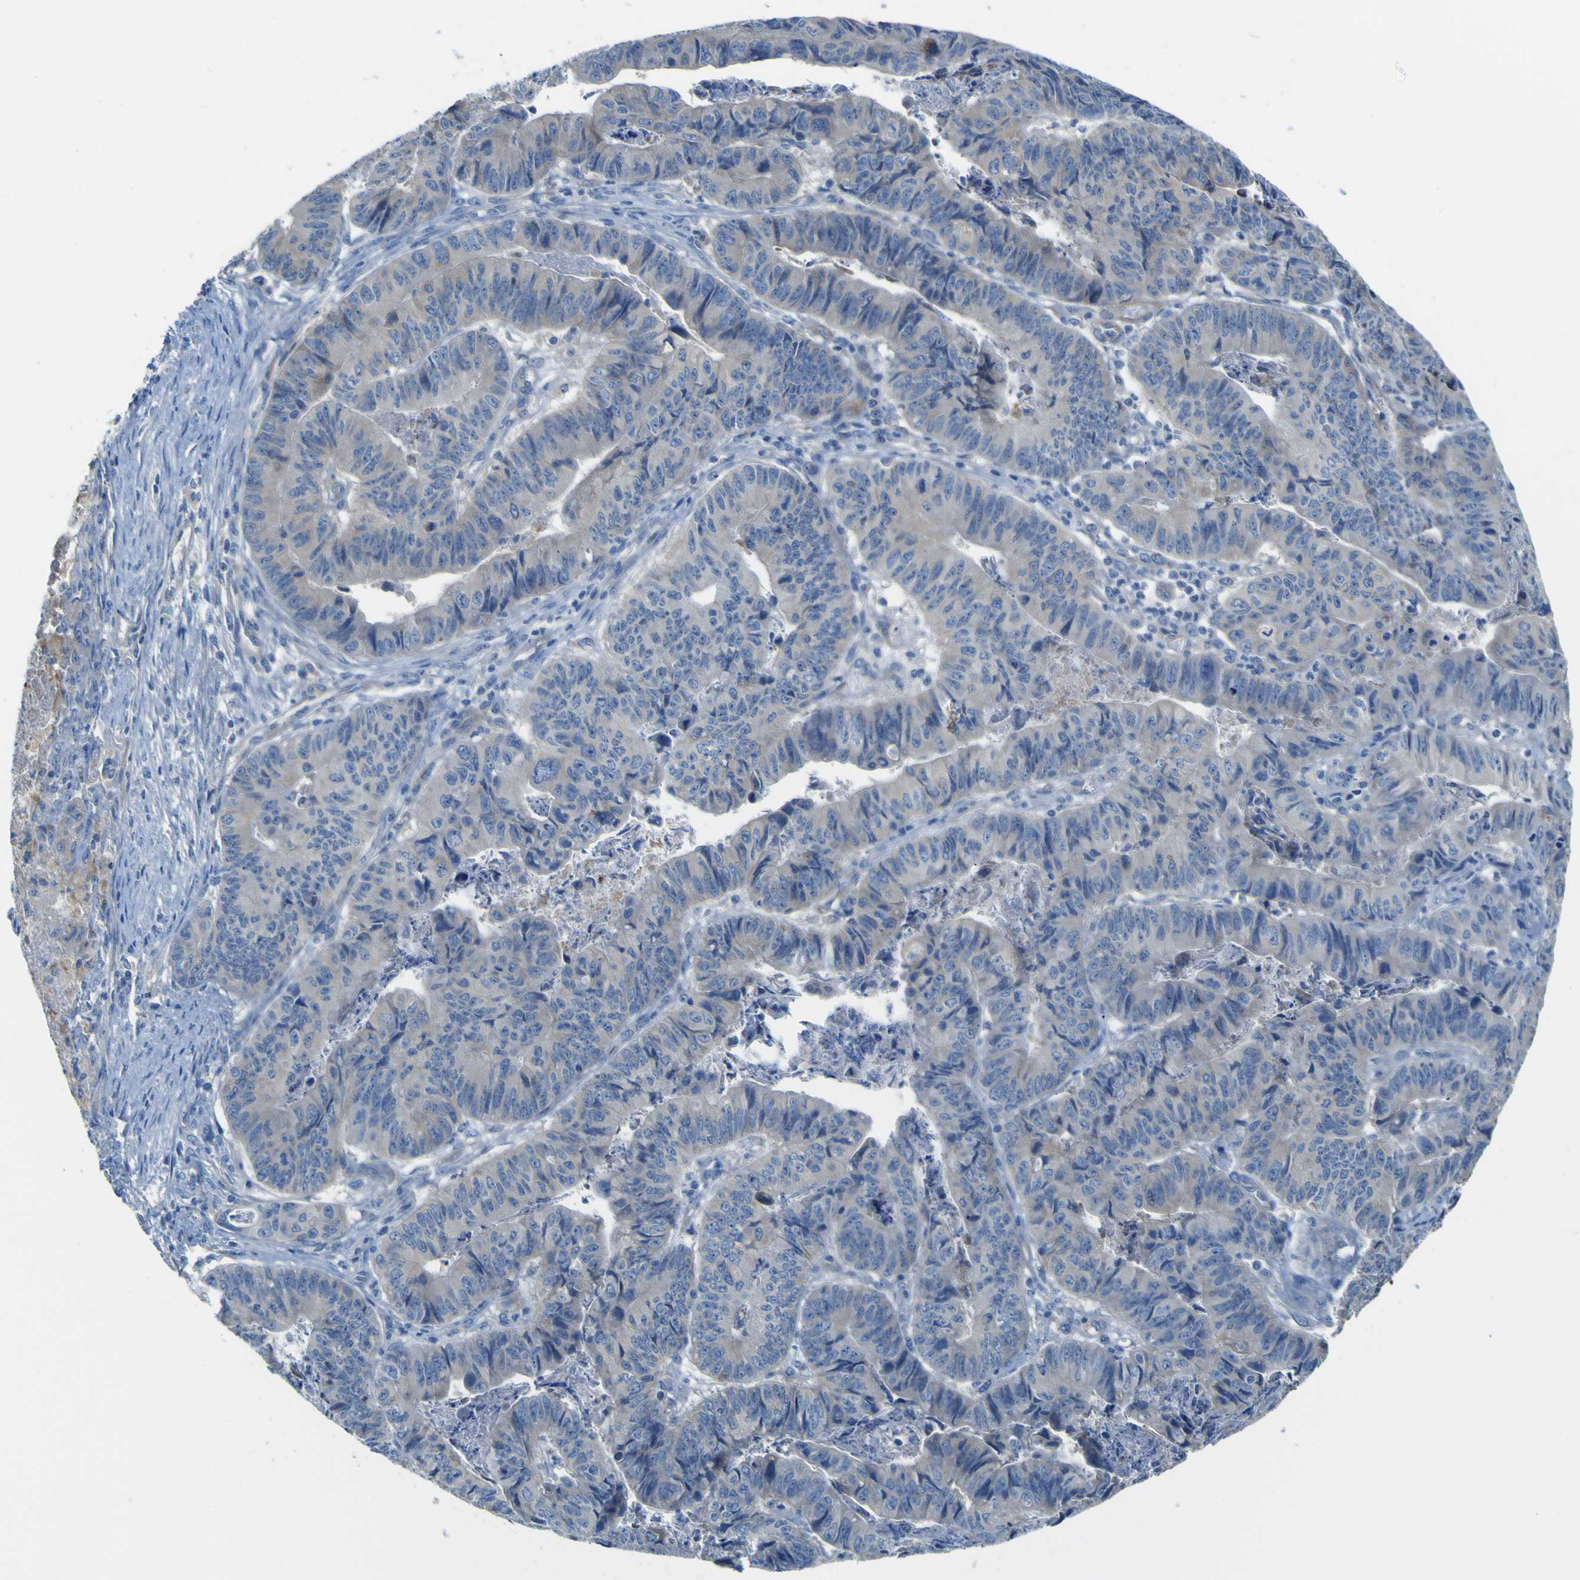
{"staining": {"intensity": "negative", "quantity": "none", "location": "none"}, "tissue": "stomach cancer", "cell_type": "Tumor cells", "image_type": "cancer", "snomed": [{"axis": "morphology", "description": "Adenocarcinoma, NOS"}, {"axis": "topography", "description": "Stomach, lower"}], "caption": "Protein analysis of stomach adenocarcinoma reveals no significant expression in tumor cells.", "gene": "ADGRA2", "patient": {"sex": "male", "age": 77}}